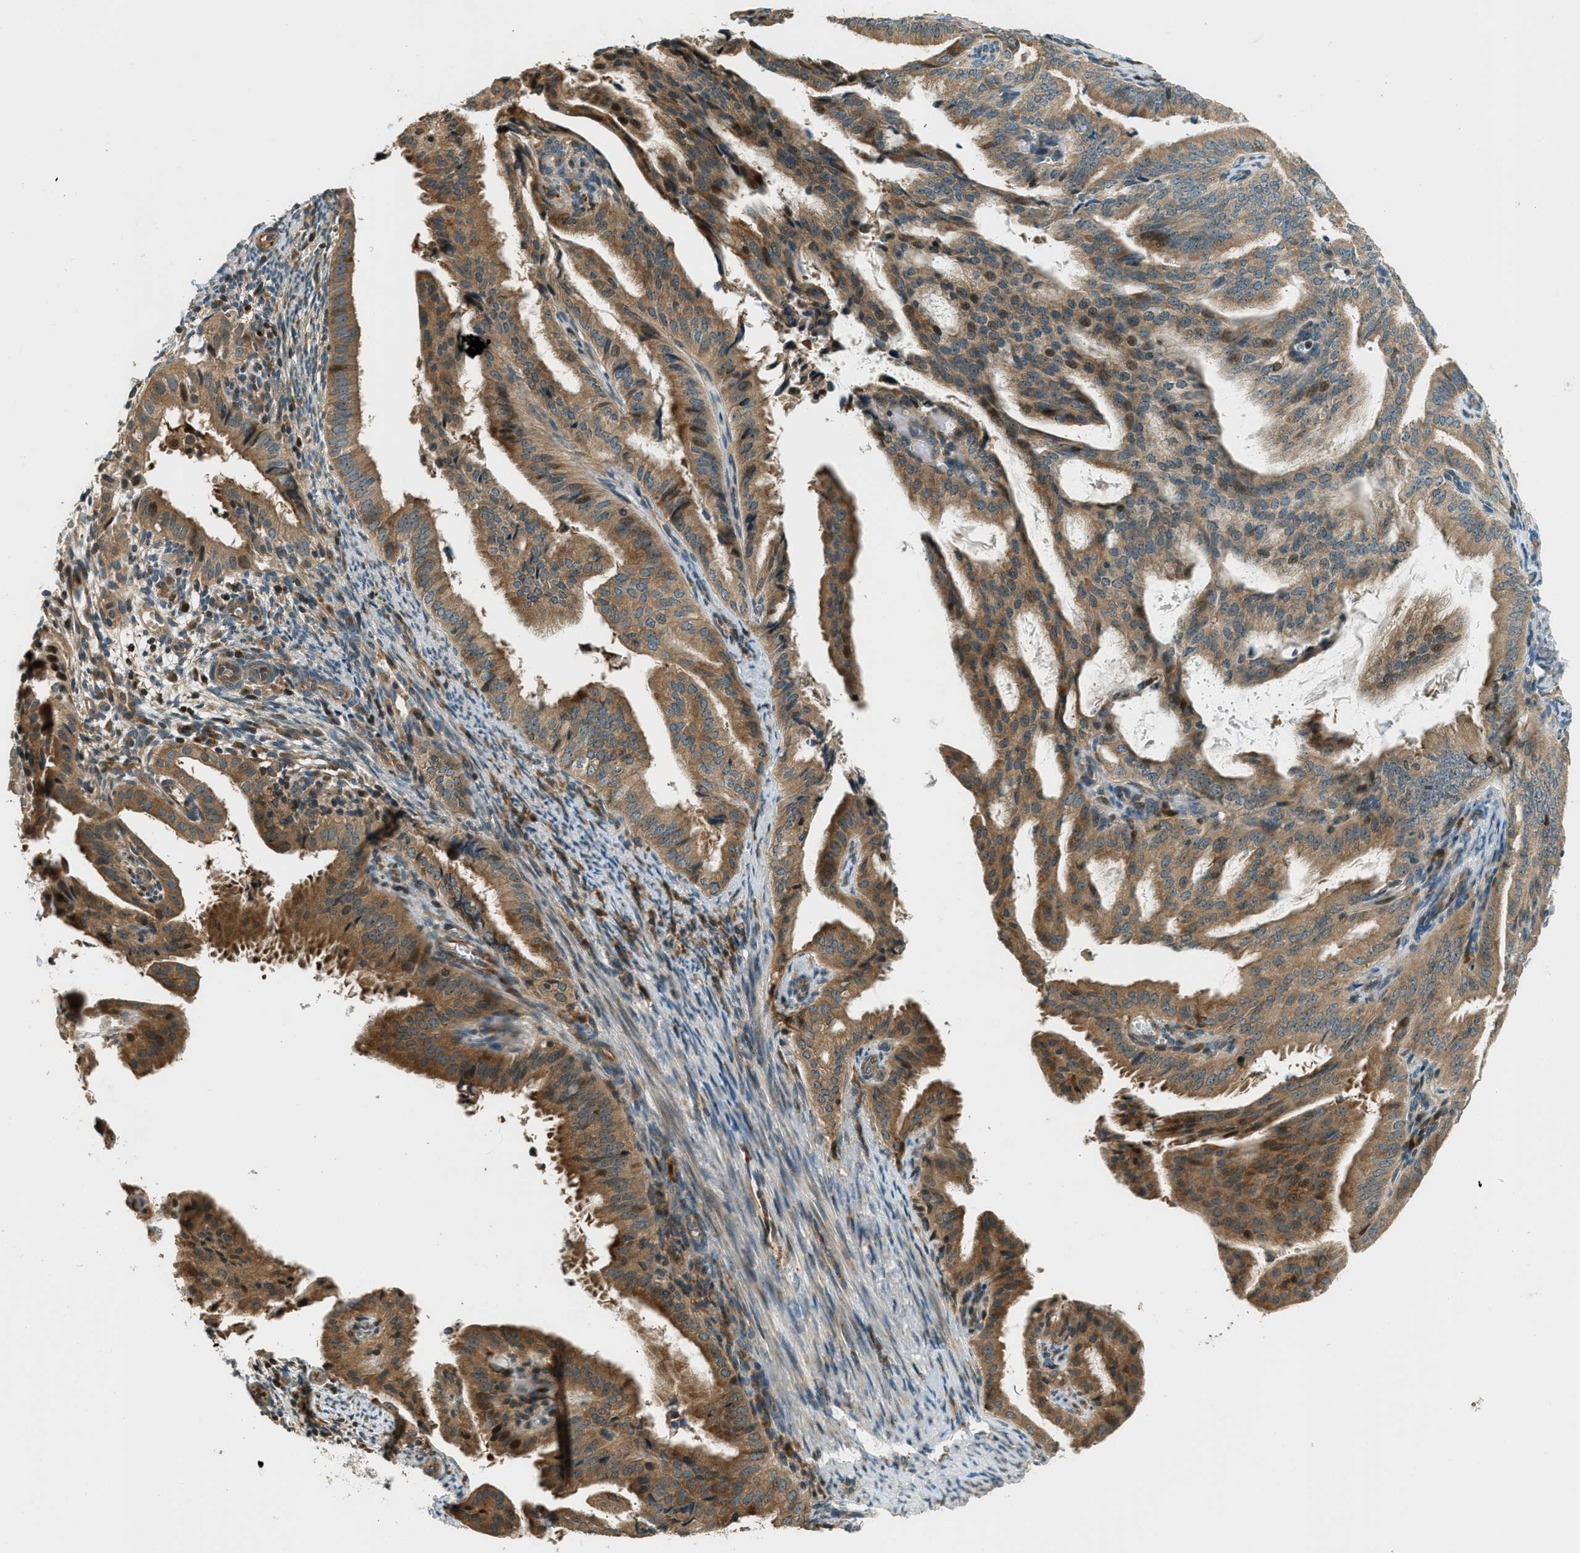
{"staining": {"intensity": "moderate", "quantity": ">75%", "location": "cytoplasmic/membranous"}, "tissue": "endometrial cancer", "cell_type": "Tumor cells", "image_type": "cancer", "snomed": [{"axis": "morphology", "description": "Adenocarcinoma, NOS"}, {"axis": "topography", "description": "Endometrium"}], "caption": "A histopathology image of human endometrial adenocarcinoma stained for a protein shows moderate cytoplasmic/membranous brown staining in tumor cells.", "gene": "PTPN23", "patient": {"sex": "female", "age": 58}}